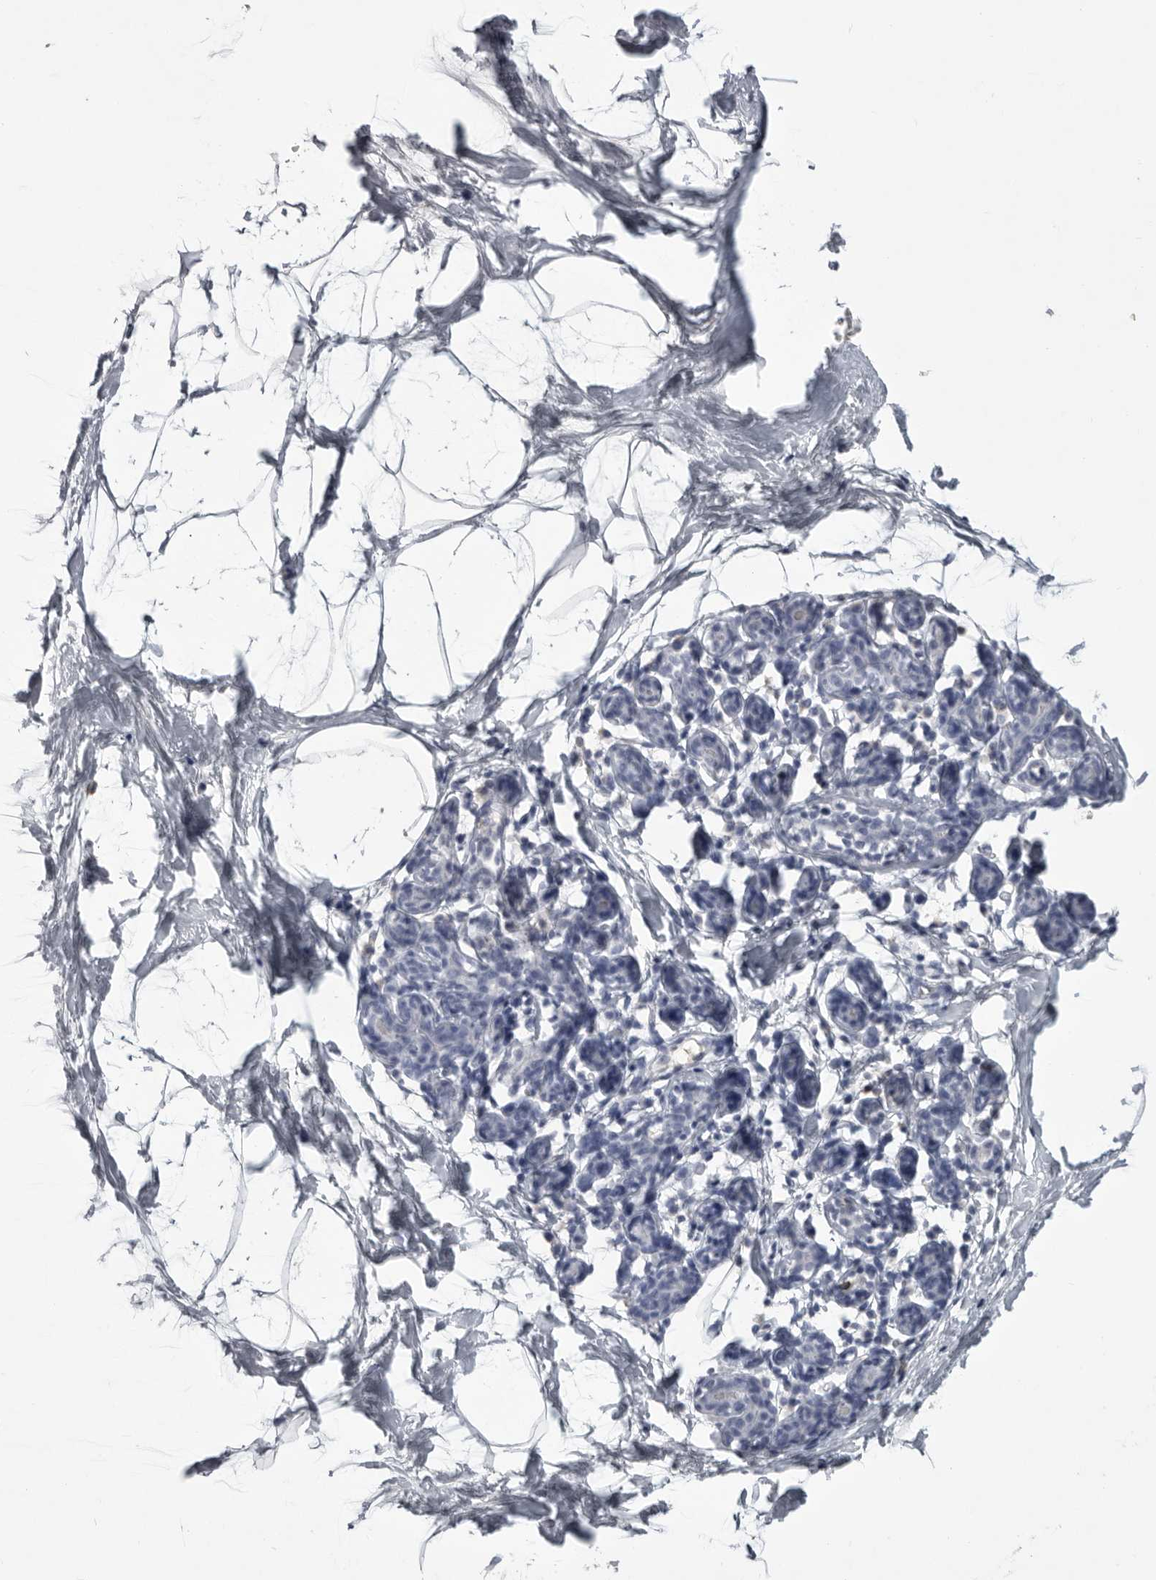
{"staining": {"intensity": "negative", "quantity": "none", "location": "none"}, "tissue": "breast", "cell_type": "Adipocytes", "image_type": "normal", "snomed": [{"axis": "morphology", "description": "Normal tissue, NOS"}, {"axis": "topography", "description": "Breast"}], "caption": "Immunohistochemistry of benign human breast reveals no positivity in adipocytes. (Stains: DAB immunohistochemistry with hematoxylin counter stain, Microscopy: brightfield microscopy at high magnification).", "gene": "GNLY", "patient": {"sex": "female", "age": 62}}